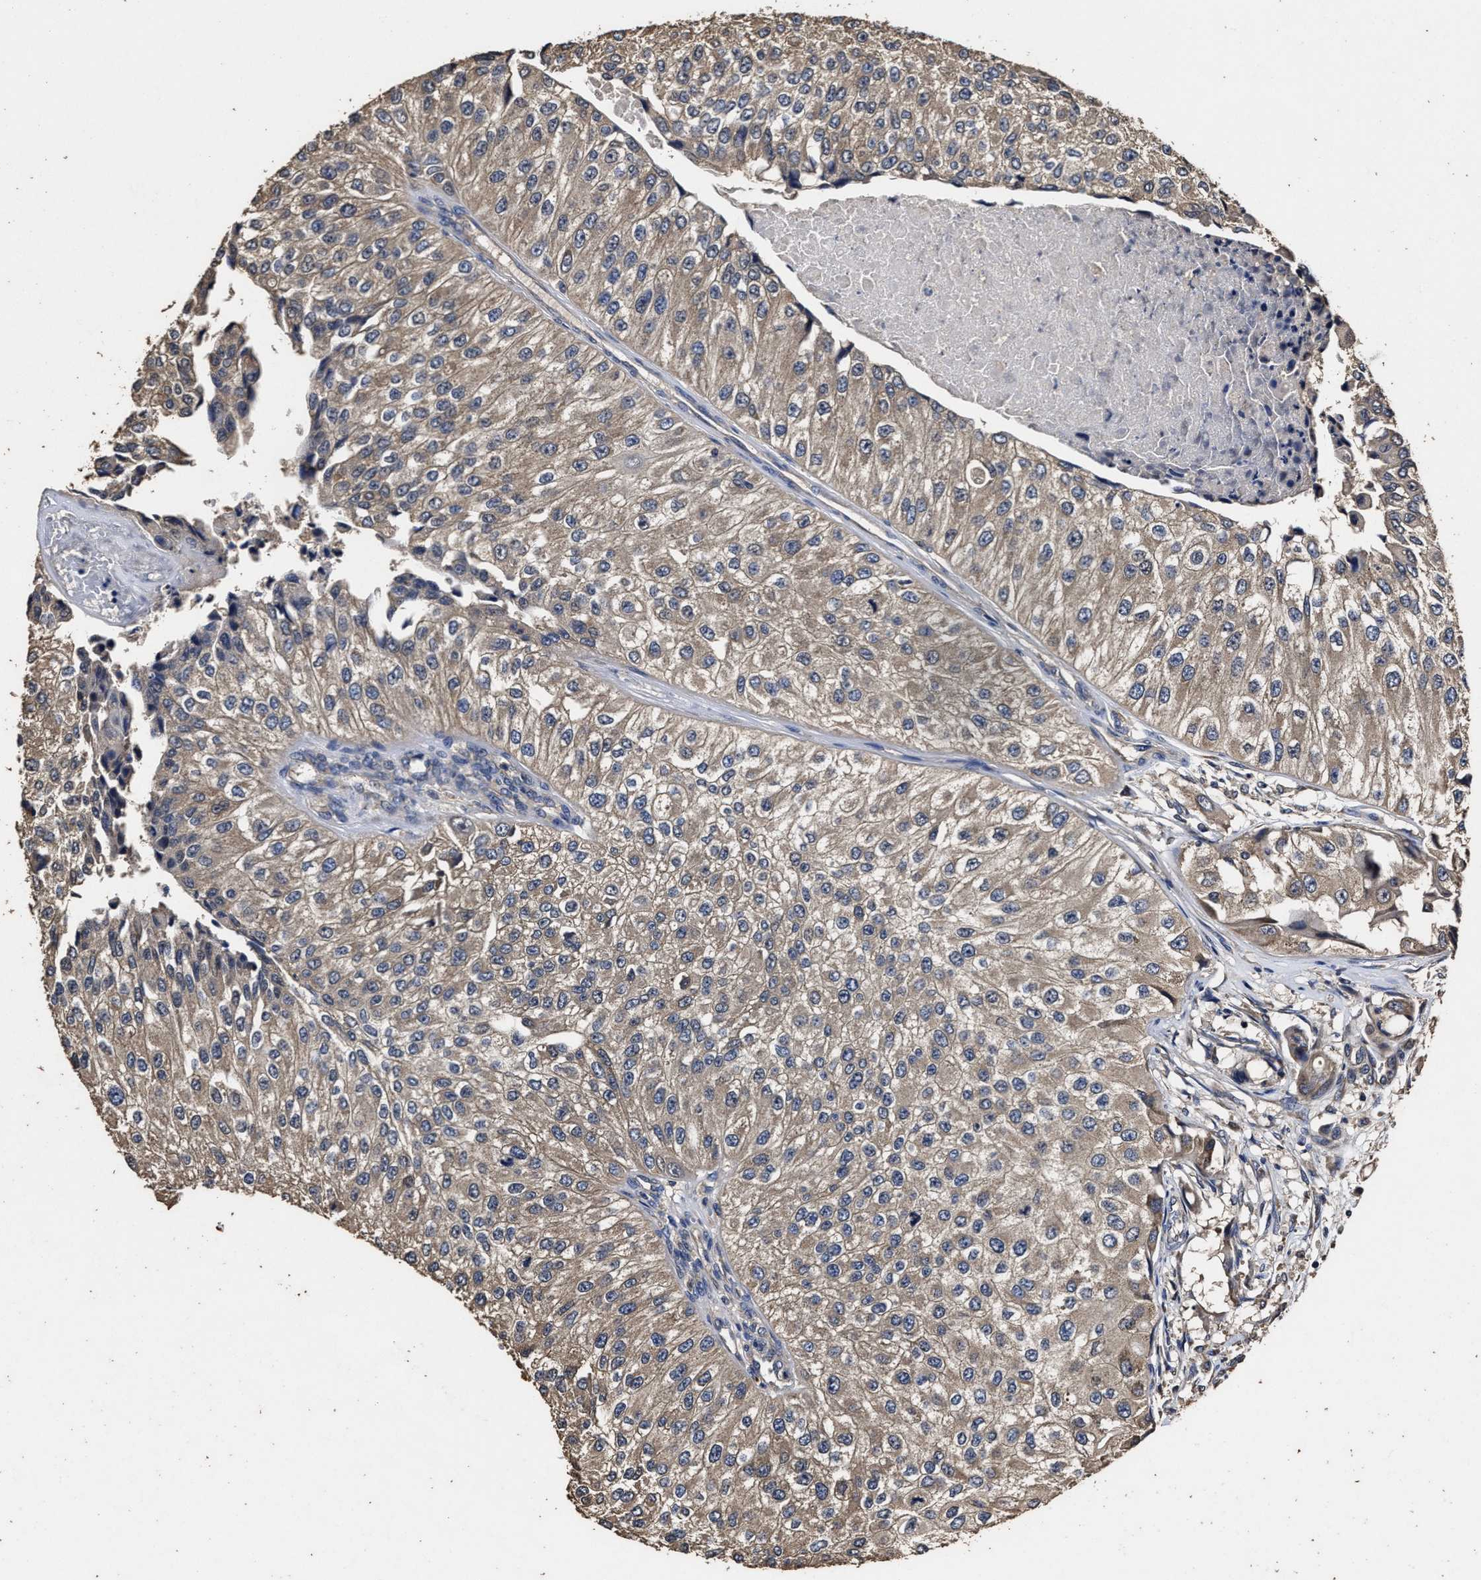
{"staining": {"intensity": "weak", "quantity": ">75%", "location": "cytoplasmic/membranous"}, "tissue": "urothelial cancer", "cell_type": "Tumor cells", "image_type": "cancer", "snomed": [{"axis": "morphology", "description": "Urothelial carcinoma, High grade"}, {"axis": "topography", "description": "Kidney"}, {"axis": "topography", "description": "Urinary bladder"}], "caption": "High-power microscopy captured an immunohistochemistry (IHC) photomicrograph of high-grade urothelial carcinoma, revealing weak cytoplasmic/membranous expression in approximately >75% of tumor cells.", "gene": "PPM1K", "patient": {"sex": "male", "age": 77}}